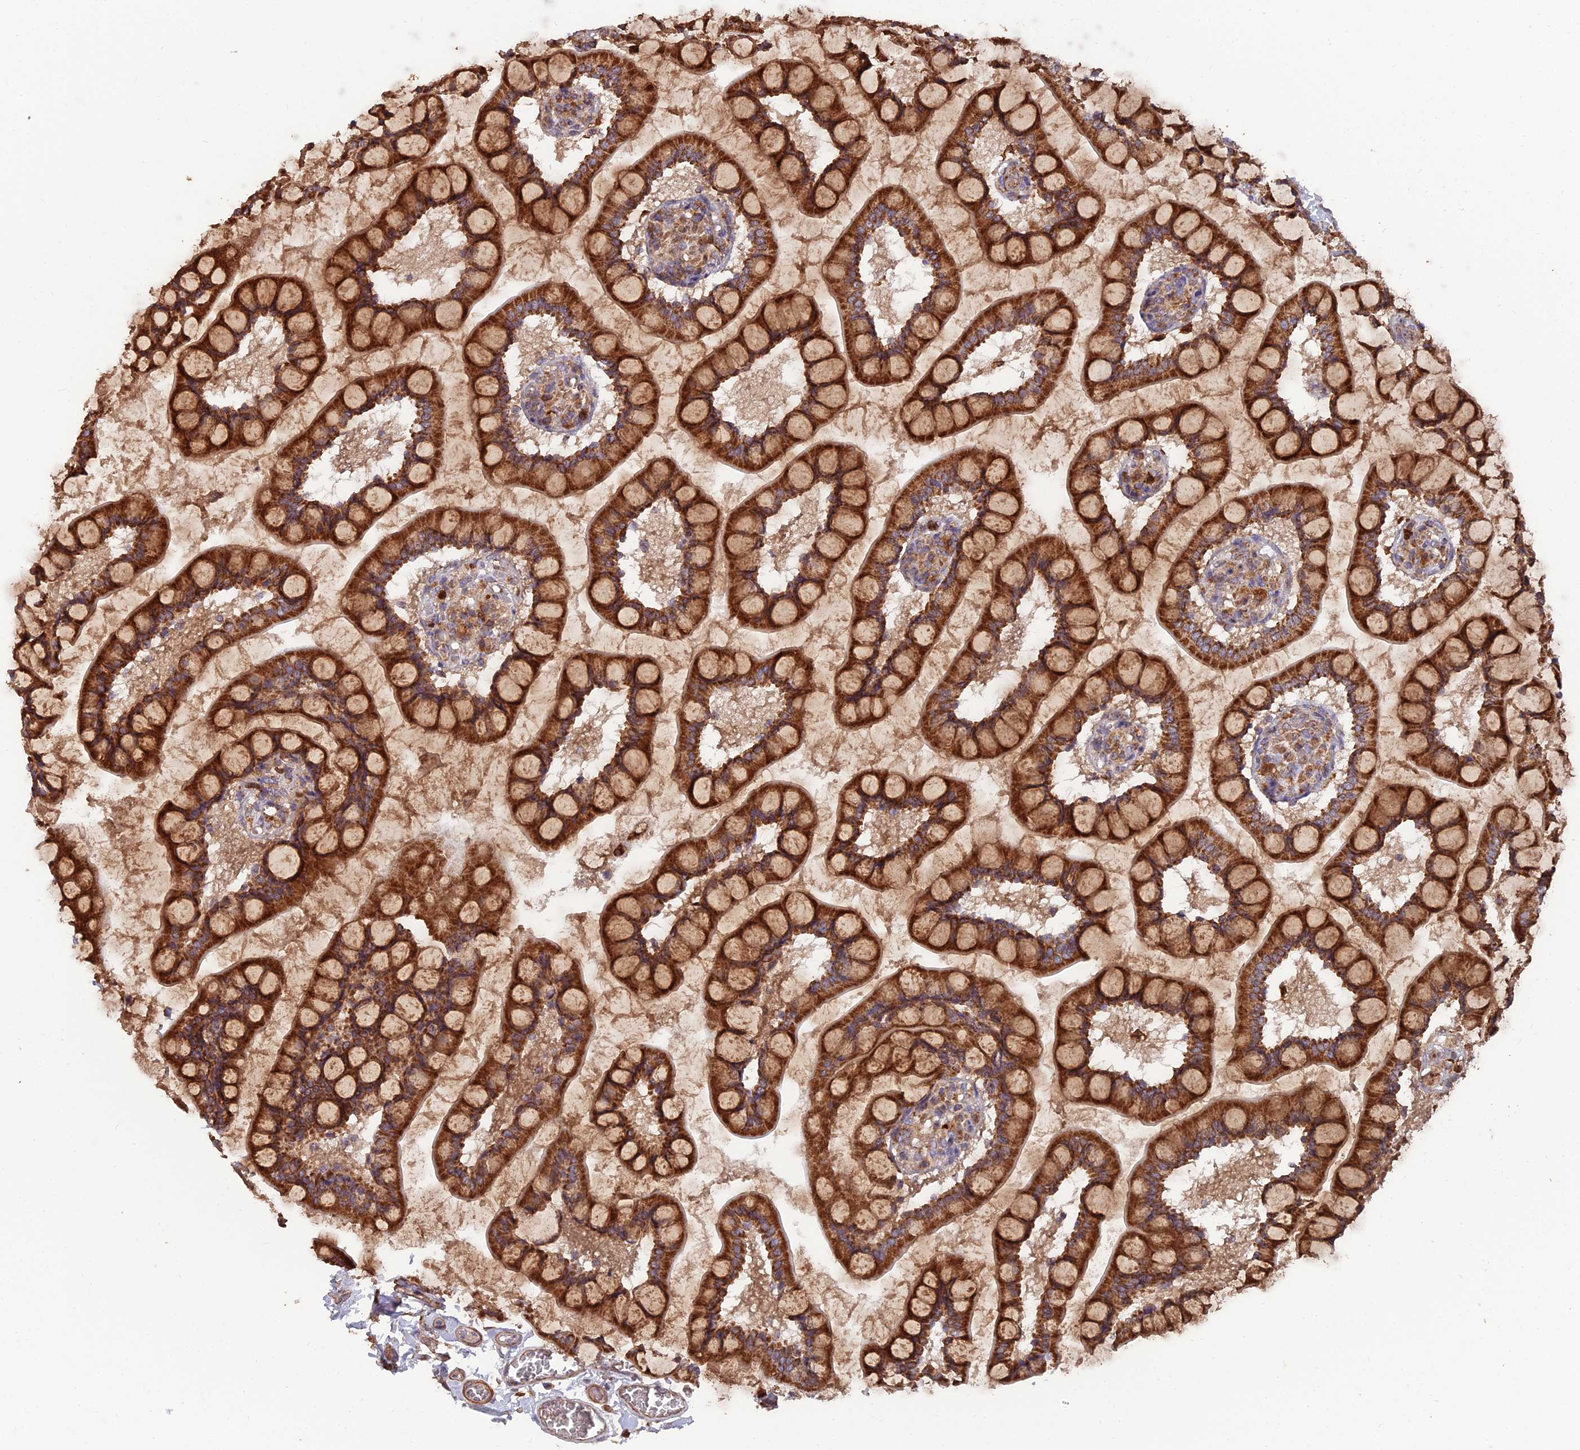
{"staining": {"intensity": "strong", "quantity": ">75%", "location": "cytoplasmic/membranous"}, "tissue": "small intestine", "cell_type": "Glandular cells", "image_type": "normal", "snomed": [{"axis": "morphology", "description": "Normal tissue, NOS"}, {"axis": "topography", "description": "Small intestine"}], "caption": "About >75% of glandular cells in unremarkable small intestine exhibit strong cytoplasmic/membranous protein staining as visualized by brown immunohistochemical staining.", "gene": "IFT22", "patient": {"sex": "male", "age": 52}}